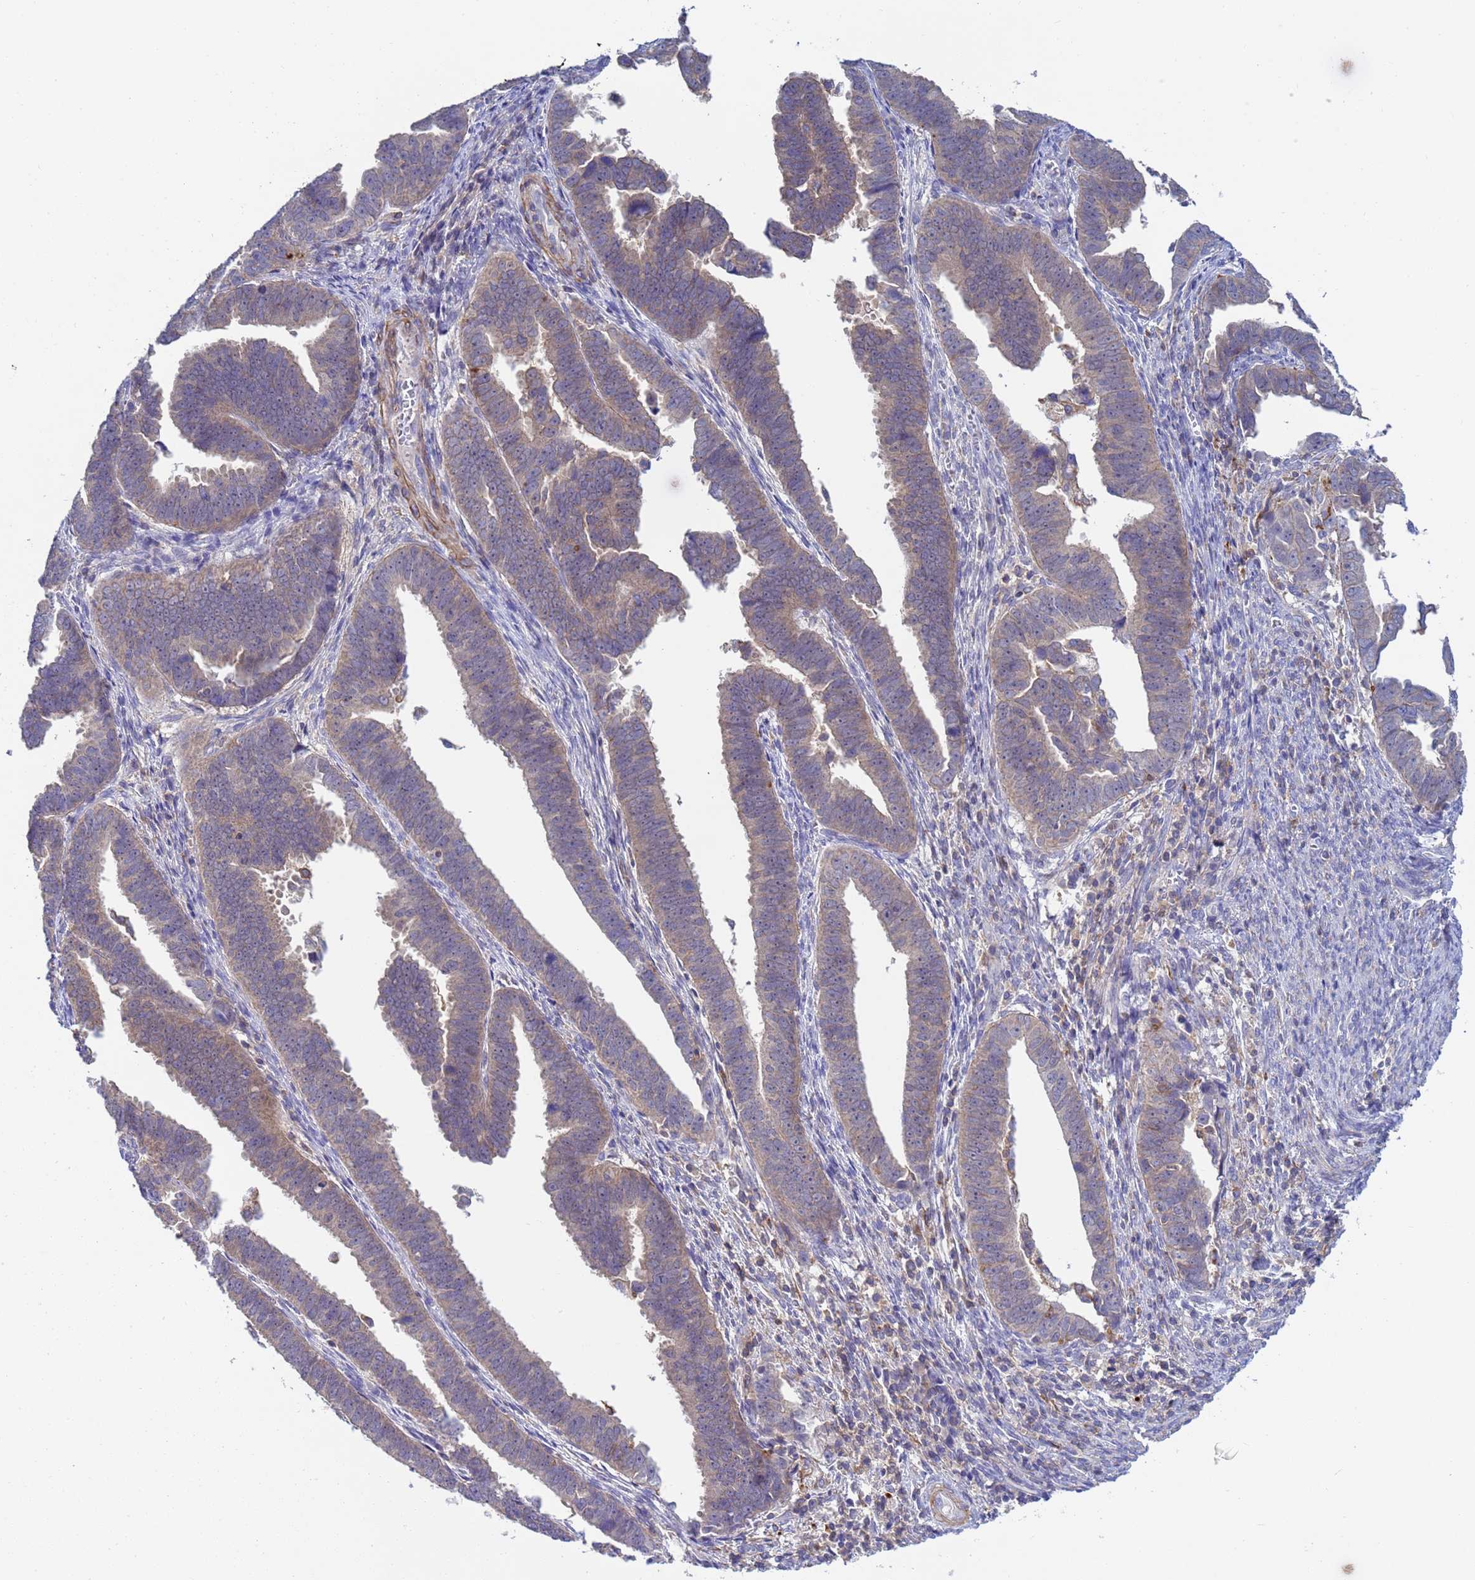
{"staining": {"intensity": "weak", "quantity": "25%-75%", "location": "cytoplasmic/membranous"}, "tissue": "endometrial cancer", "cell_type": "Tumor cells", "image_type": "cancer", "snomed": [{"axis": "morphology", "description": "Adenocarcinoma, NOS"}, {"axis": "topography", "description": "Endometrium"}], "caption": "Adenocarcinoma (endometrial) stained for a protein exhibits weak cytoplasmic/membranous positivity in tumor cells. (DAB IHC, brown staining for protein, blue staining for nuclei).", "gene": "KLHL13", "patient": {"sex": "female", "age": 75}}